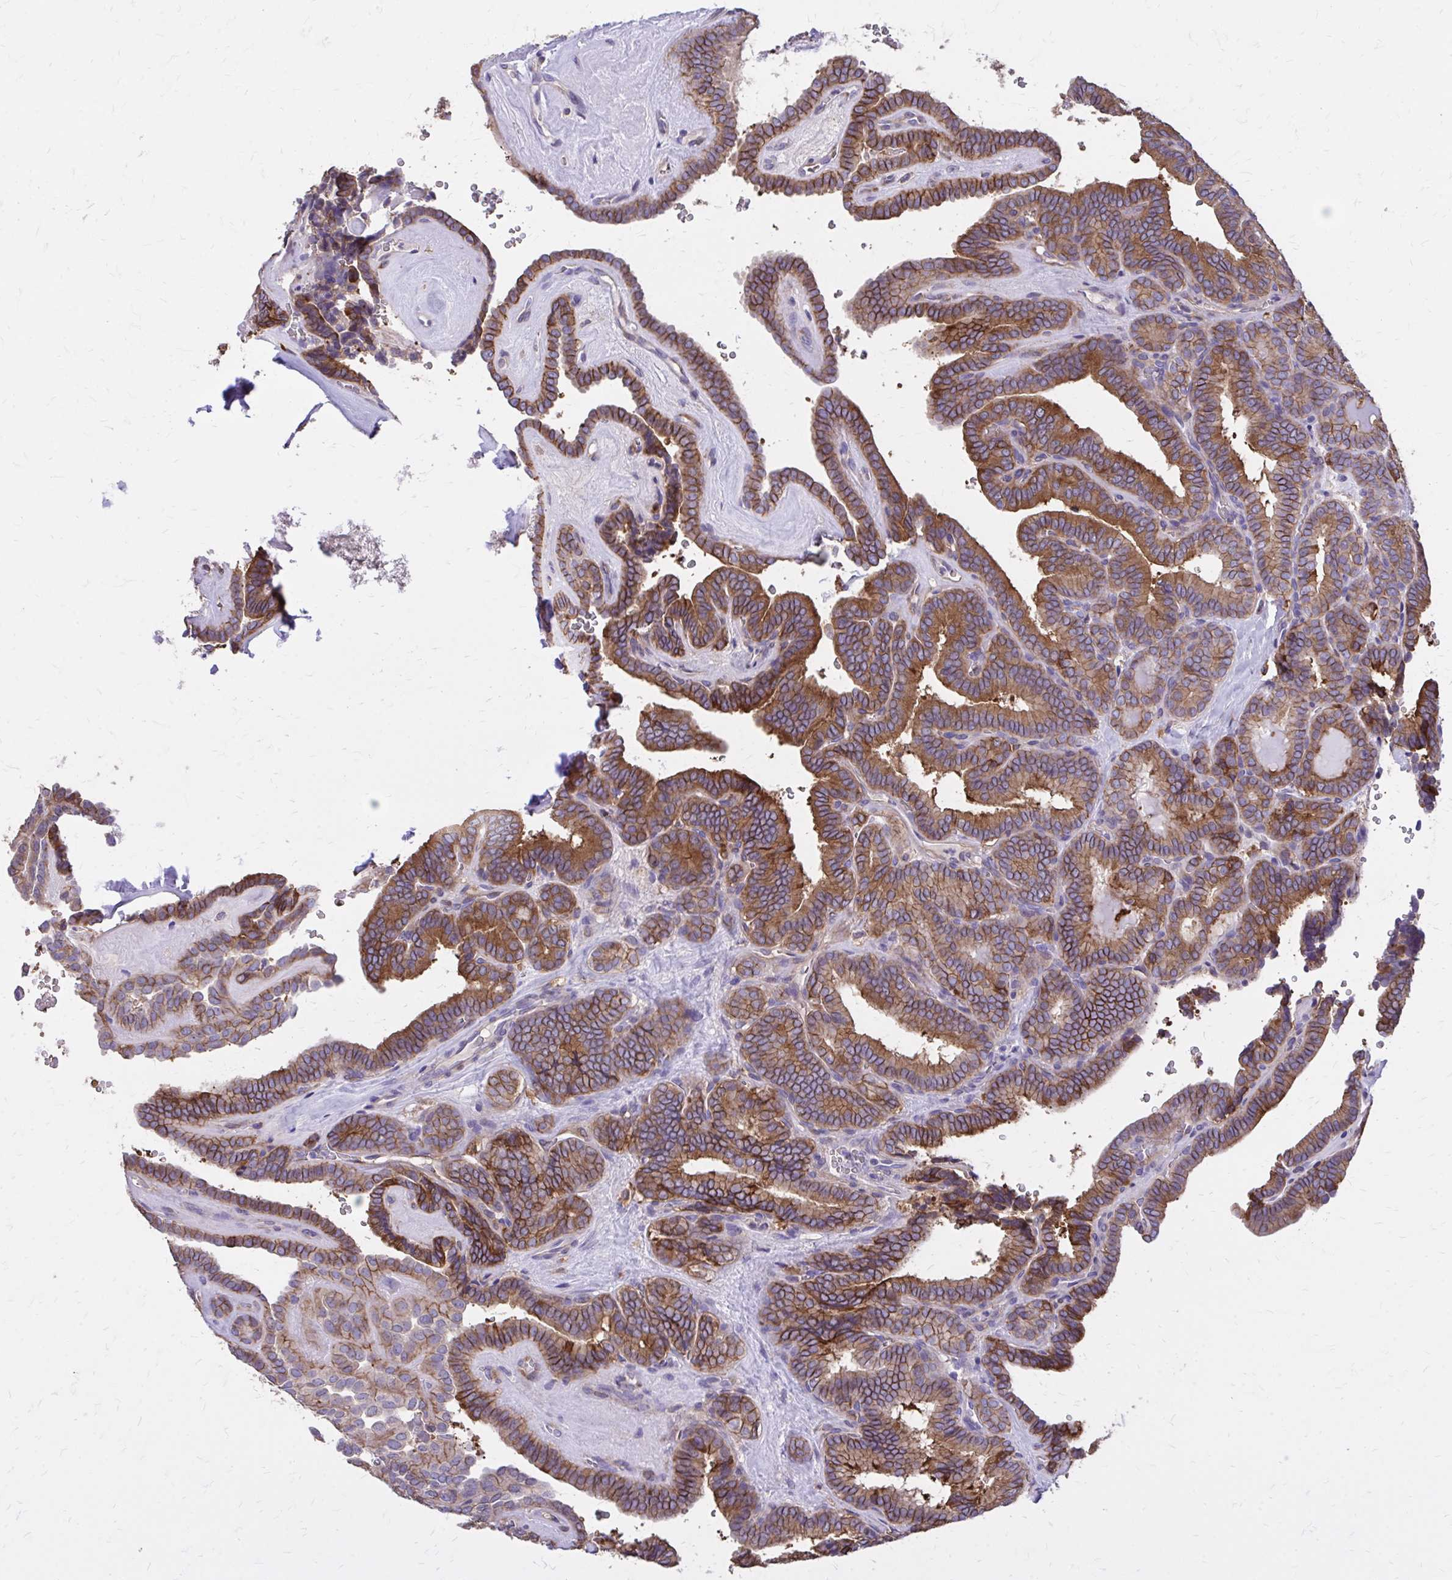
{"staining": {"intensity": "strong", "quantity": ">75%", "location": "cytoplasmic/membranous"}, "tissue": "thyroid cancer", "cell_type": "Tumor cells", "image_type": "cancer", "snomed": [{"axis": "morphology", "description": "Papillary adenocarcinoma, NOS"}, {"axis": "topography", "description": "Thyroid gland"}], "caption": "An immunohistochemistry image of tumor tissue is shown. Protein staining in brown labels strong cytoplasmic/membranous positivity in papillary adenocarcinoma (thyroid) within tumor cells. The staining was performed using DAB to visualize the protein expression in brown, while the nuclei were stained in blue with hematoxylin (Magnification: 20x).", "gene": "EPB41L1", "patient": {"sex": "female", "age": 21}}